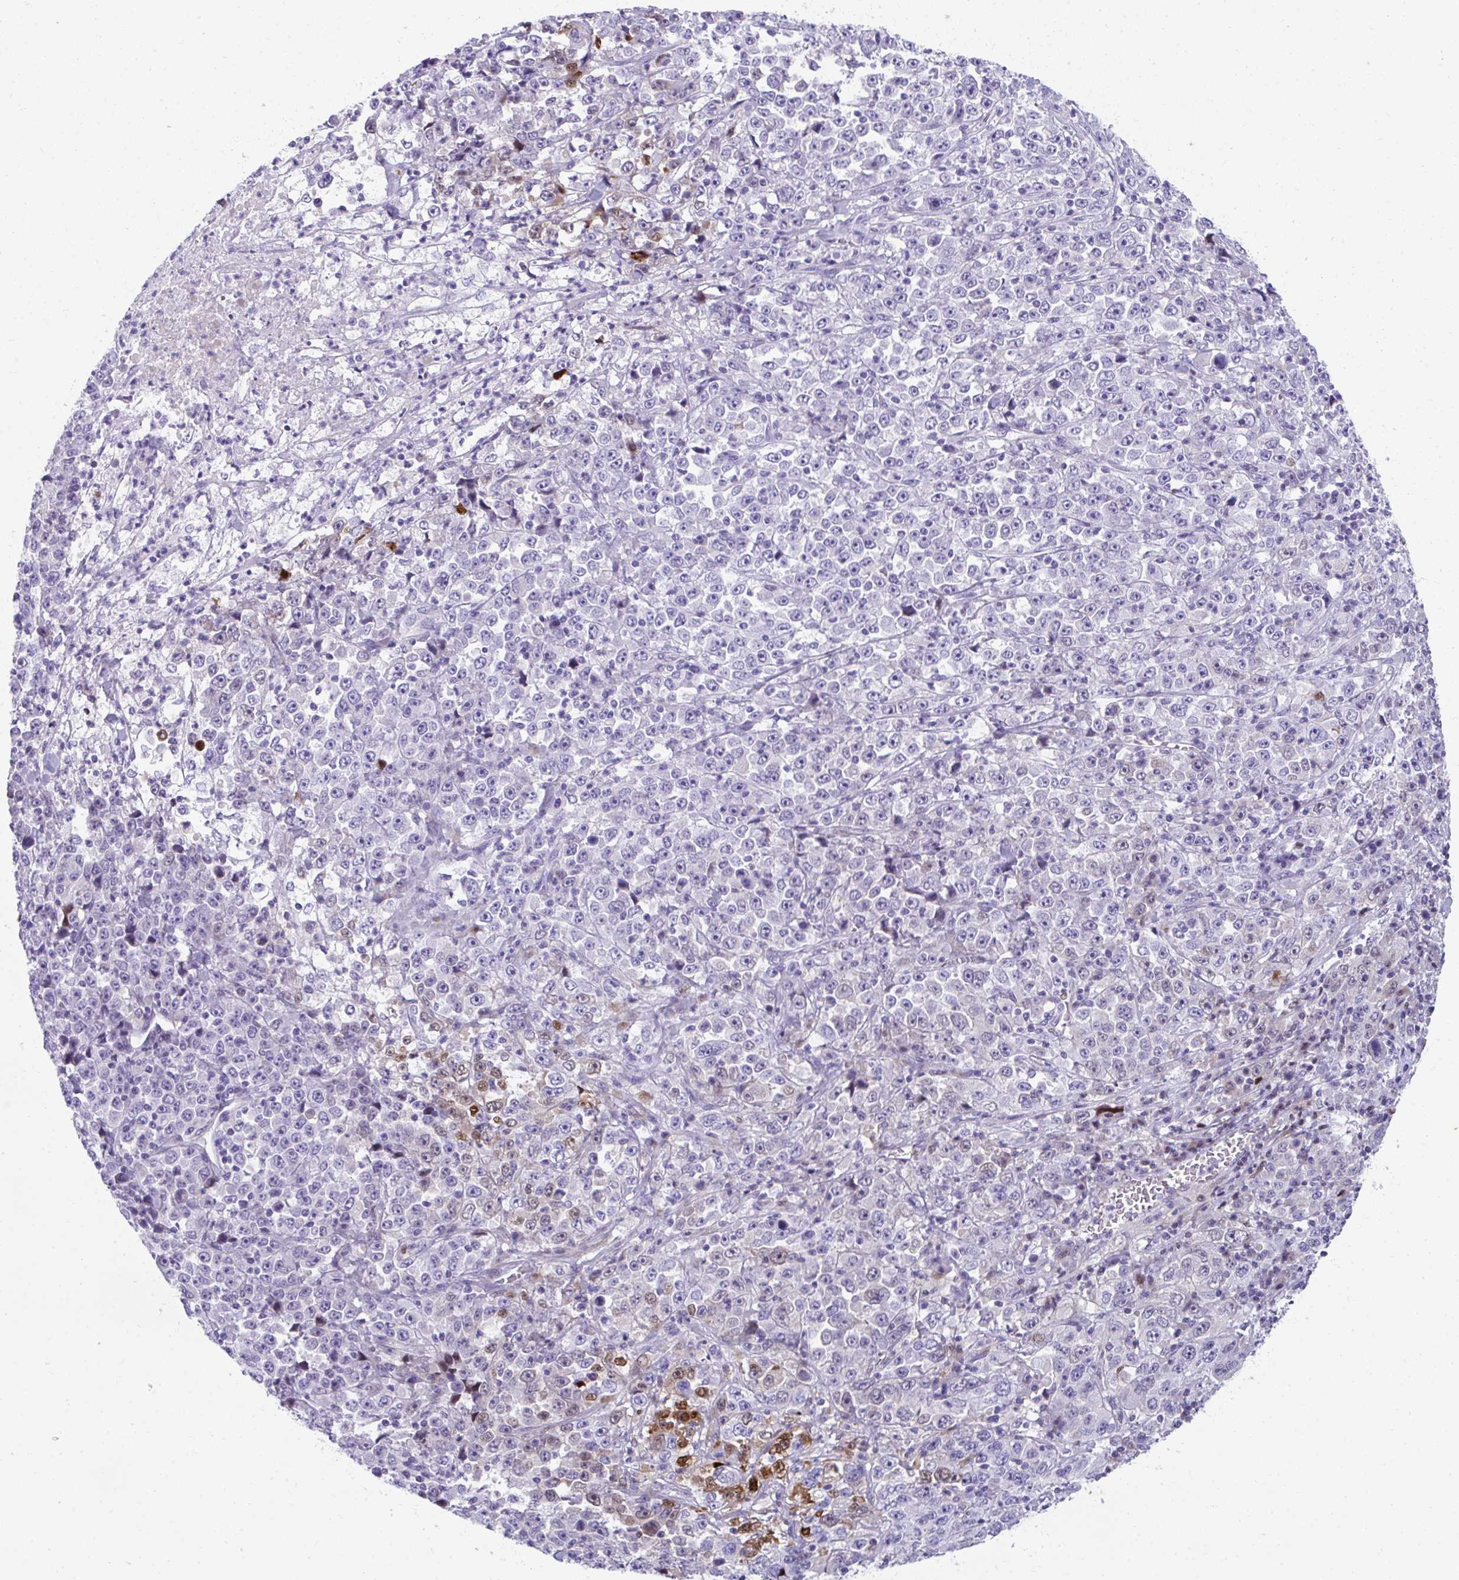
{"staining": {"intensity": "moderate", "quantity": "<25%", "location": "nuclear"}, "tissue": "stomach cancer", "cell_type": "Tumor cells", "image_type": "cancer", "snomed": [{"axis": "morphology", "description": "Normal tissue, NOS"}, {"axis": "morphology", "description": "Adenocarcinoma, NOS"}, {"axis": "topography", "description": "Stomach, upper"}, {"axis": "topography", "description": "Stomach"}], "caption": "Immunohistochemical staining of adenocarcinoma (stomach) shows low levels of moderate nuclear positivity in about <25% of tumor cells.", "gene": "TTC30B", "patient": {"sex": "male", "age": 59}}